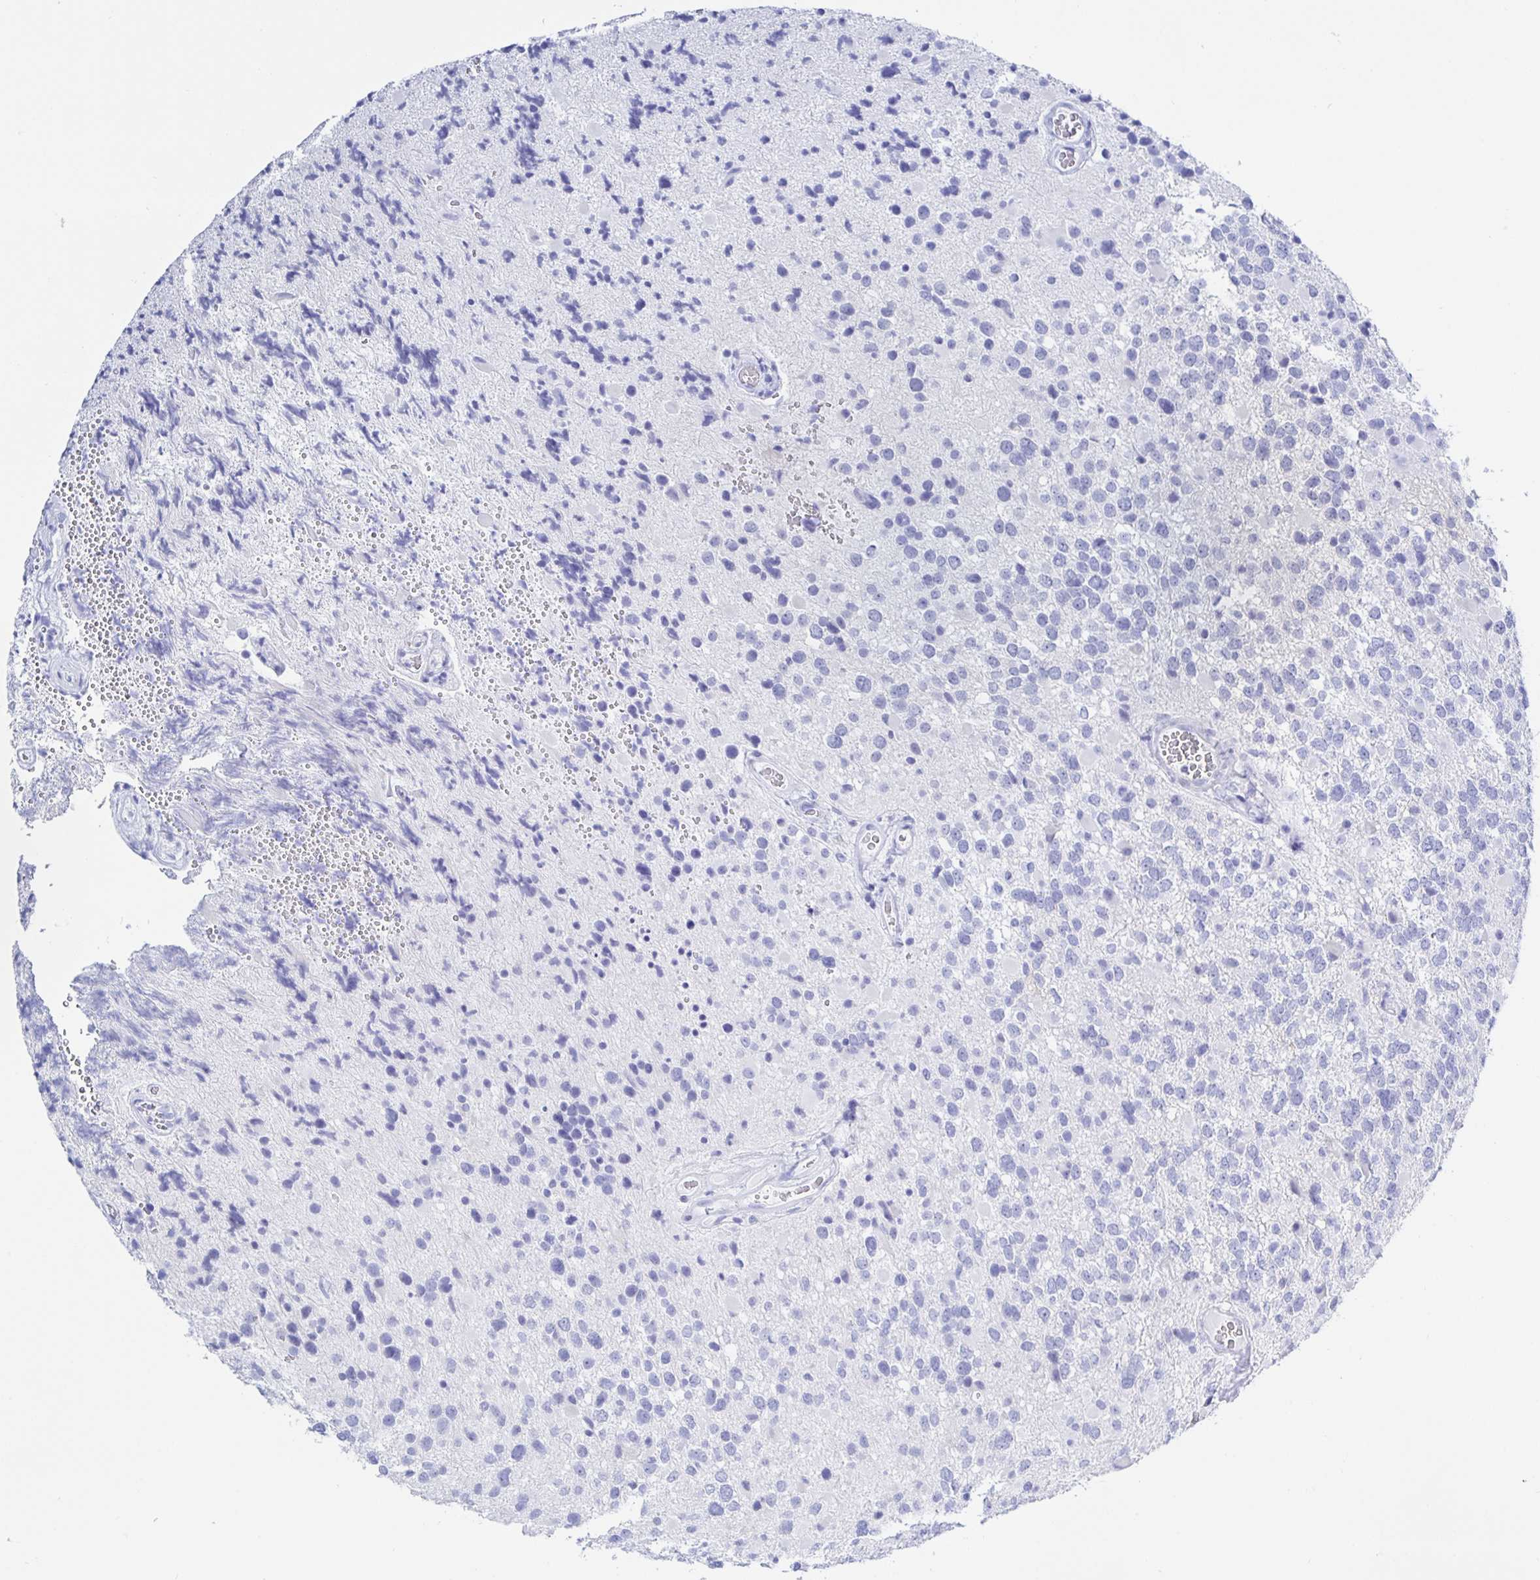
{"staining": {"intensity": "negative", "quantity": "none", "location": "none"}, "tissue": "glioma", "cell_type": "Tumor cells", "image_type": "cancer", "snomed": [{"axis": "morphology", "description": "Glioma, malignant, High grade"}, {"axis": "topography", "description": "Brain"}], "caption": "Glioma stained for a protein using immunohistochemistry shows no positivity tumor cells.", "gene": "KCNH6", "patient": {"sex": "female", "age": 40}}